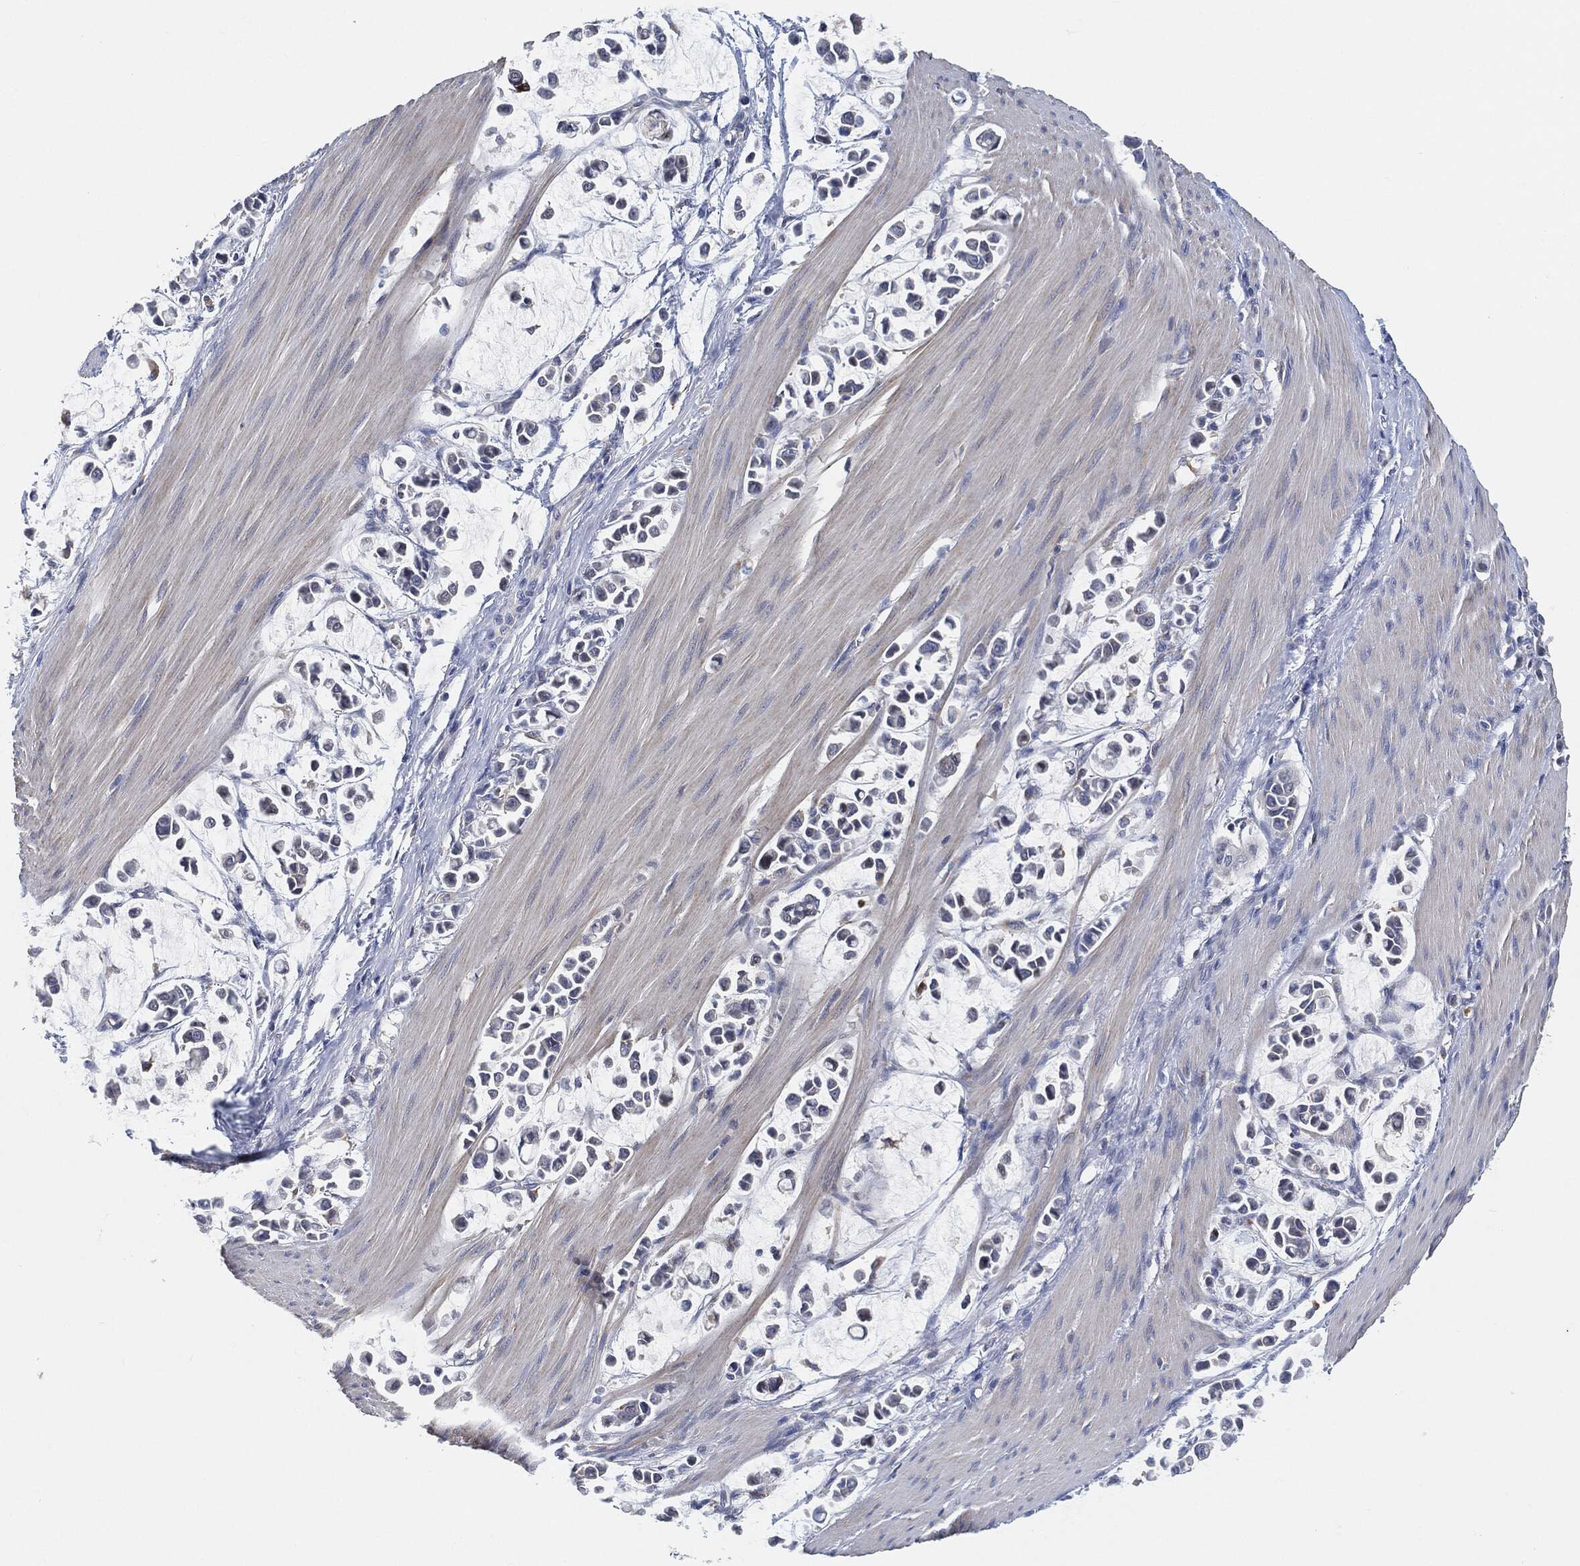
{"staining": {"intensity": "negative", "quantity": "none", "location": "none"}, "tissue": "stomach cancer", "cell_type": "Tumor cells", "image_type": "cancer", "snomed": [{"axis": "morphology", "description": "Adenocarcinoma, NOS"}, {"axis": "topography", "description": "Stomach"}], "caption": "A histopathology image of stomach cancer (adenocarcinoma) stained for a protein demonstrates no brown staining in tumor cells. (Stains: DAB (3,3'-diaminobenzidine) immunohistochemistry (IHC) with hematoxylin counter stain, Microscopy: brightfield microscopy at high magnification).", "gene": "VSIG4", "patient": {"sex": "male", "age": 82}}